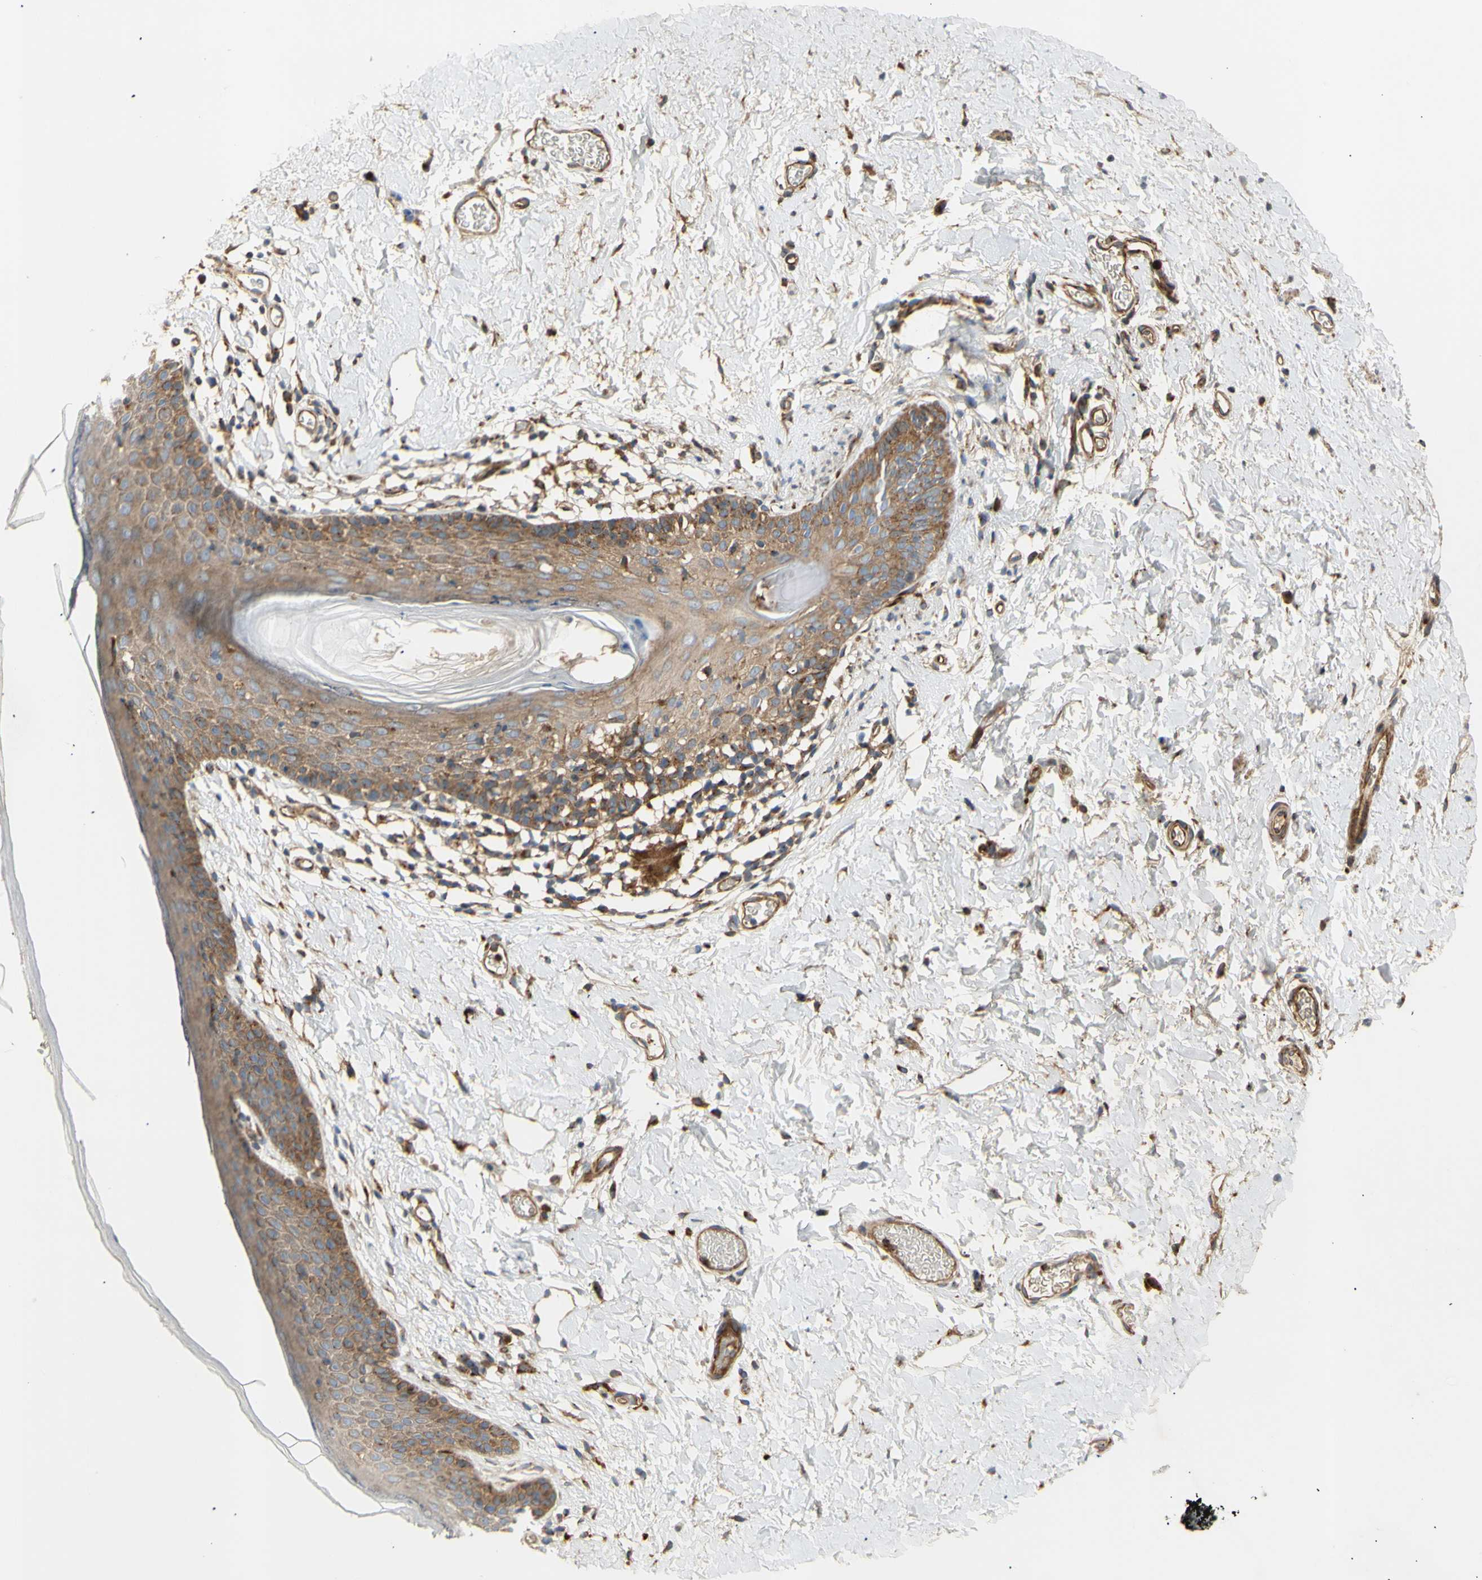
{"staining": {"intensity": "moderate", "quantity": "25%-75%", "location": "cytoplasmic/membranous"}, "tissue": "skin", "cell_type": "Epidermal cells", "image_type": "normal", "snomed": [{"axis": "morphology", "description": "Normal tissue, NOS"}, {"axis": "topography", "description": "Adipose tissue"}, {"axis": "topography", "description": "Vascular tissue"}, {"axis": "topography", "description": "Anal"}, {"axis": "topography", "description": "Peripheral nerve tissue"}], "caption": "The micrograph demonstrates a brown stain indicating the presence of a protein in the cytoplasmic/membranous of epidermal cells in skin.", "gene": "TUBG2", "patient": {"sex": "female", "age": 54}}